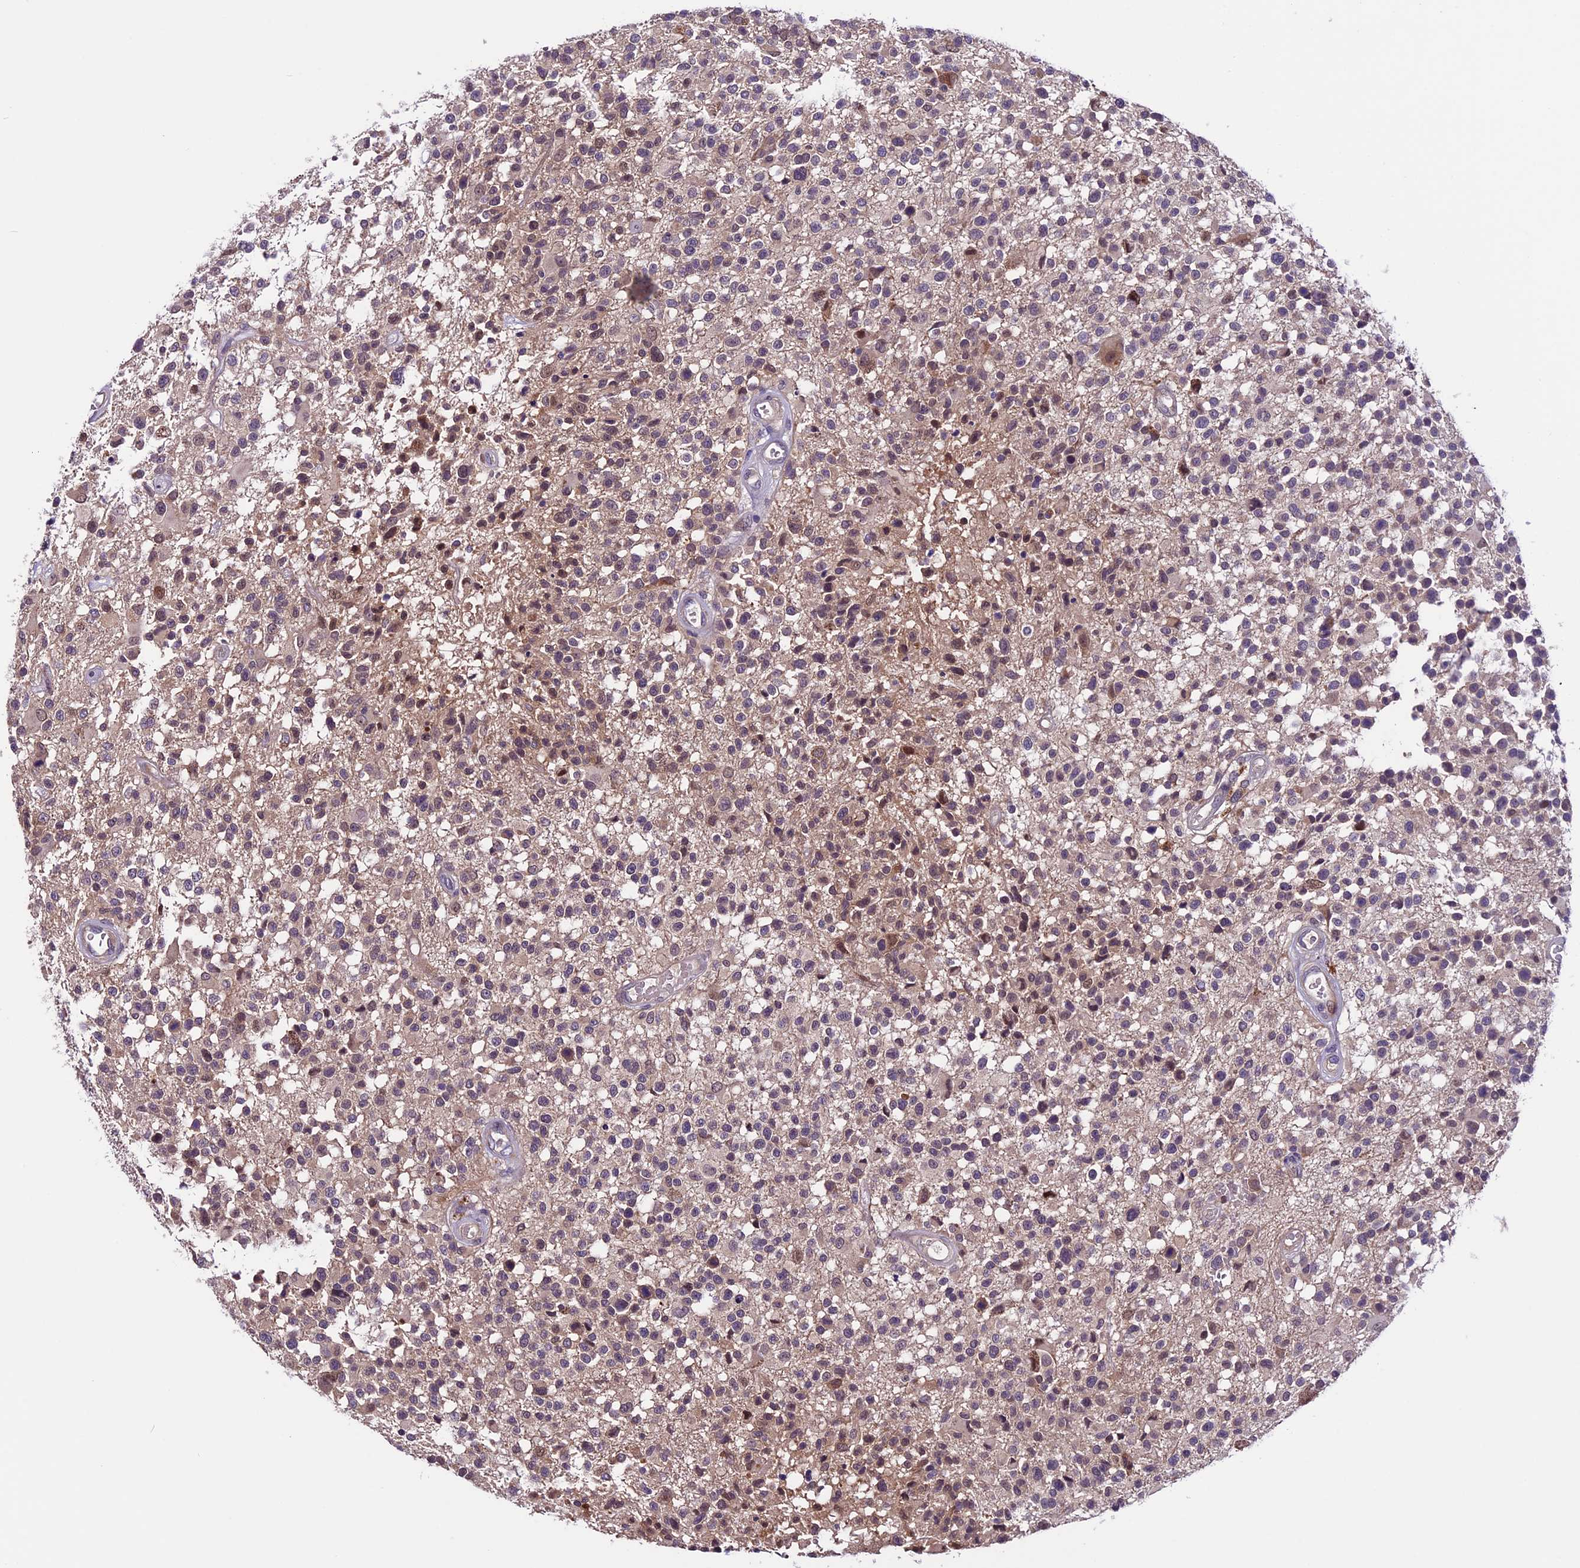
{"staining": {"intensity": "negative", "quantity": "none", "location": "none"}, "tissue": "glioma", "cell_type": "Tumor cells", "image_type": "cancer", "snomed": [{"axis": "morphology", "description": "Glioma, malignant, High grade"}, {"axis": "morphology", "description": "Glioblastoma, NOS"}, {"axis": "topography", "description": "Brain"}], "caption": "Glioma was stained to show a protein in brown. There is no significant staining in tumor cells. Brightfield microscopy of immunohistochemistry stained with DAB (3,3'-diaminobenzidine) (brown) and hematoxylin (blue), captured at high magnification.", "gene": "XKR7", "patient": {"sex": "male", "age": 60}}